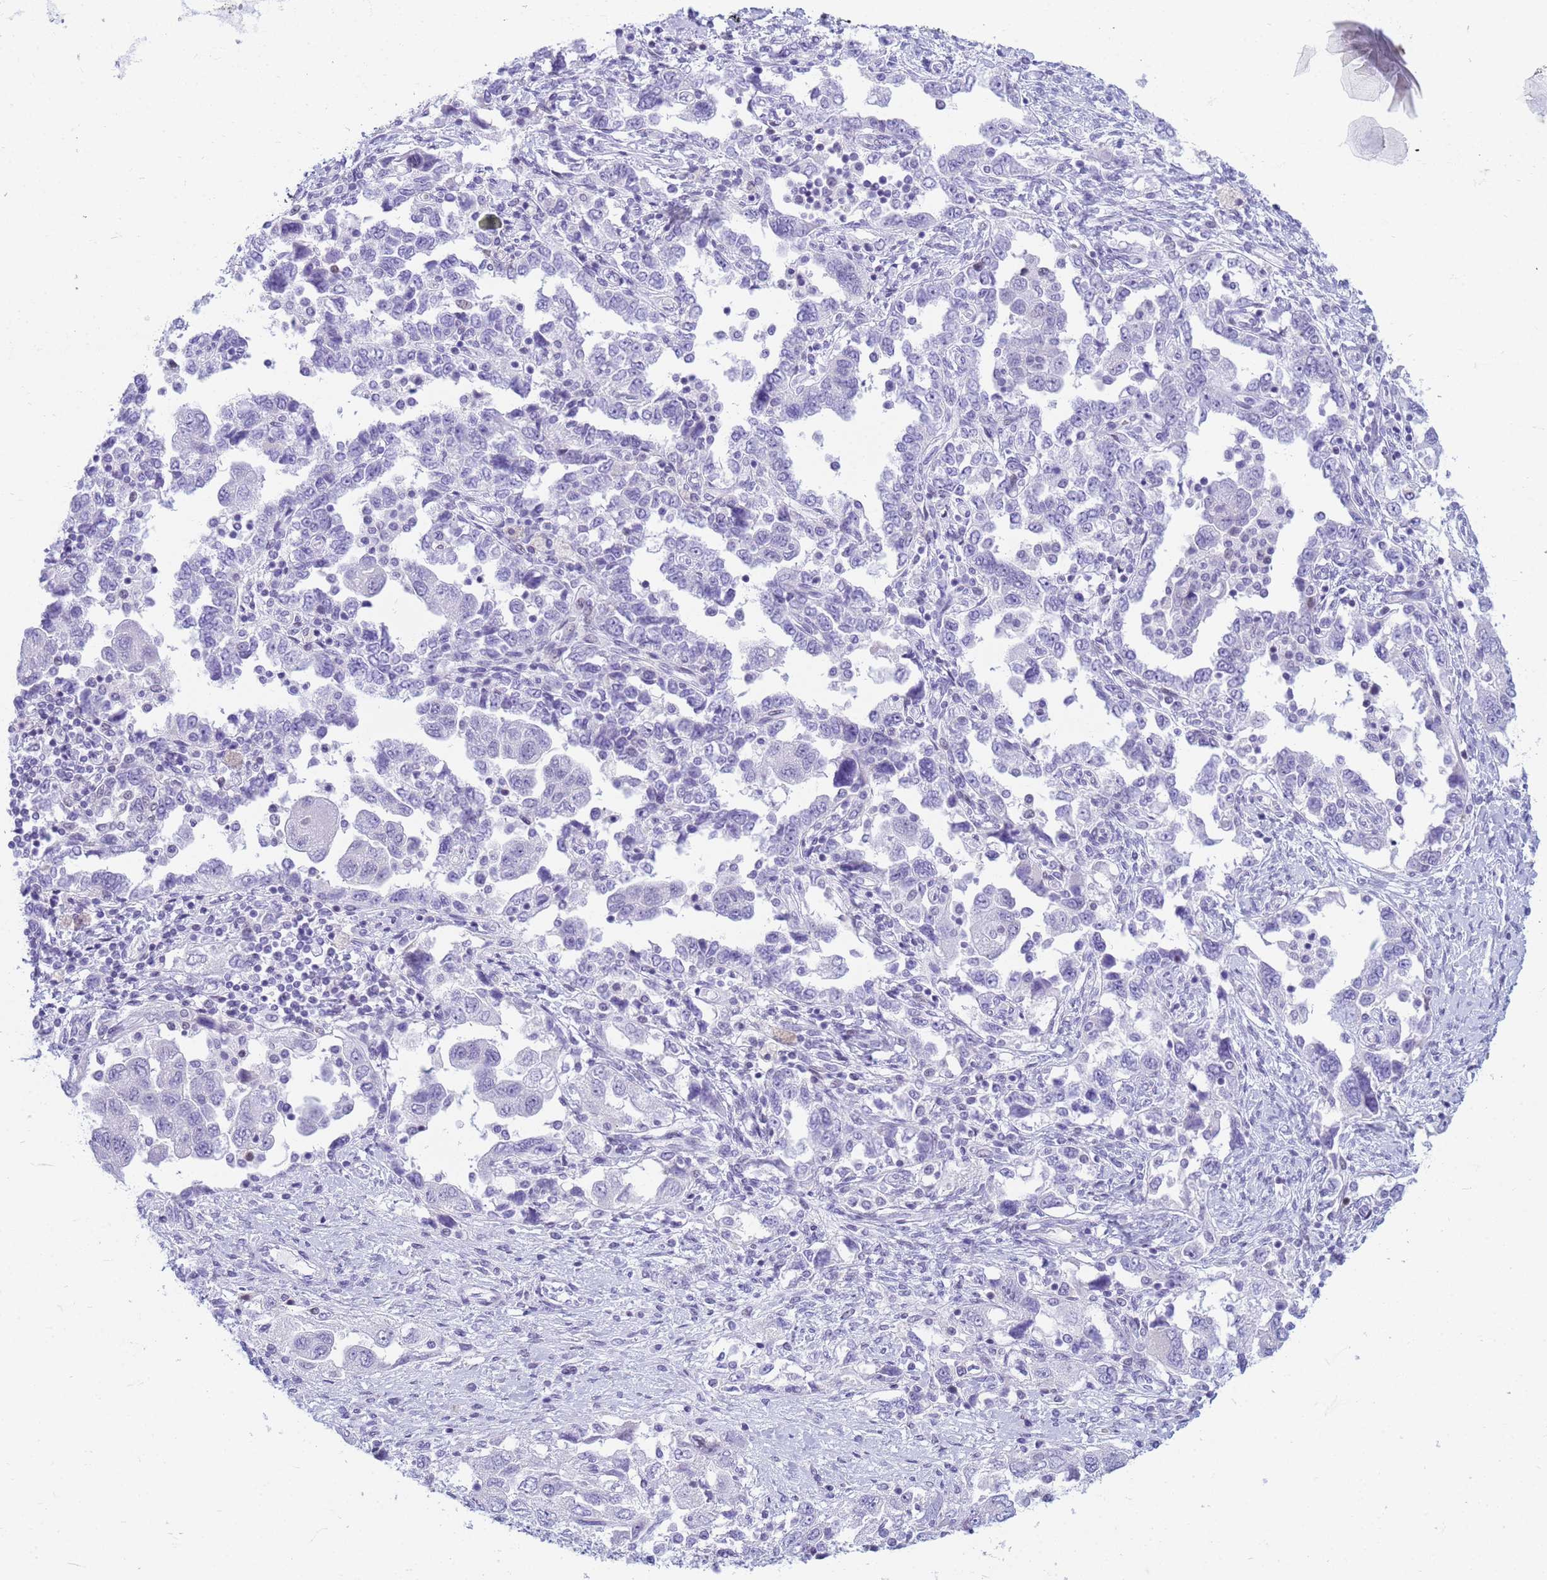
{"staining": {"intensity": "negative", "quantity": "none", "location": "none"}, "tissue": "ovarian cancer", "cell_type": "Tumor cells", "image_type": "cancer", "snomed": [{"axis": "morphology", "description": "Carcinoma, NOS"}, {"axis": "morphology", "description": "Cystadenocarcinoma, serous, NOS"}, {"axis": "topography", "description": "Ovary"}], "caption": "Immunohistochemistry (IHC) micrograph of human ovarian cancer (carcinoma) stained for a protein (brown), which demonstrates no expression in tumor cells.", "gene": "SNX20", "patient": {"sex": "female", "age": 69}}